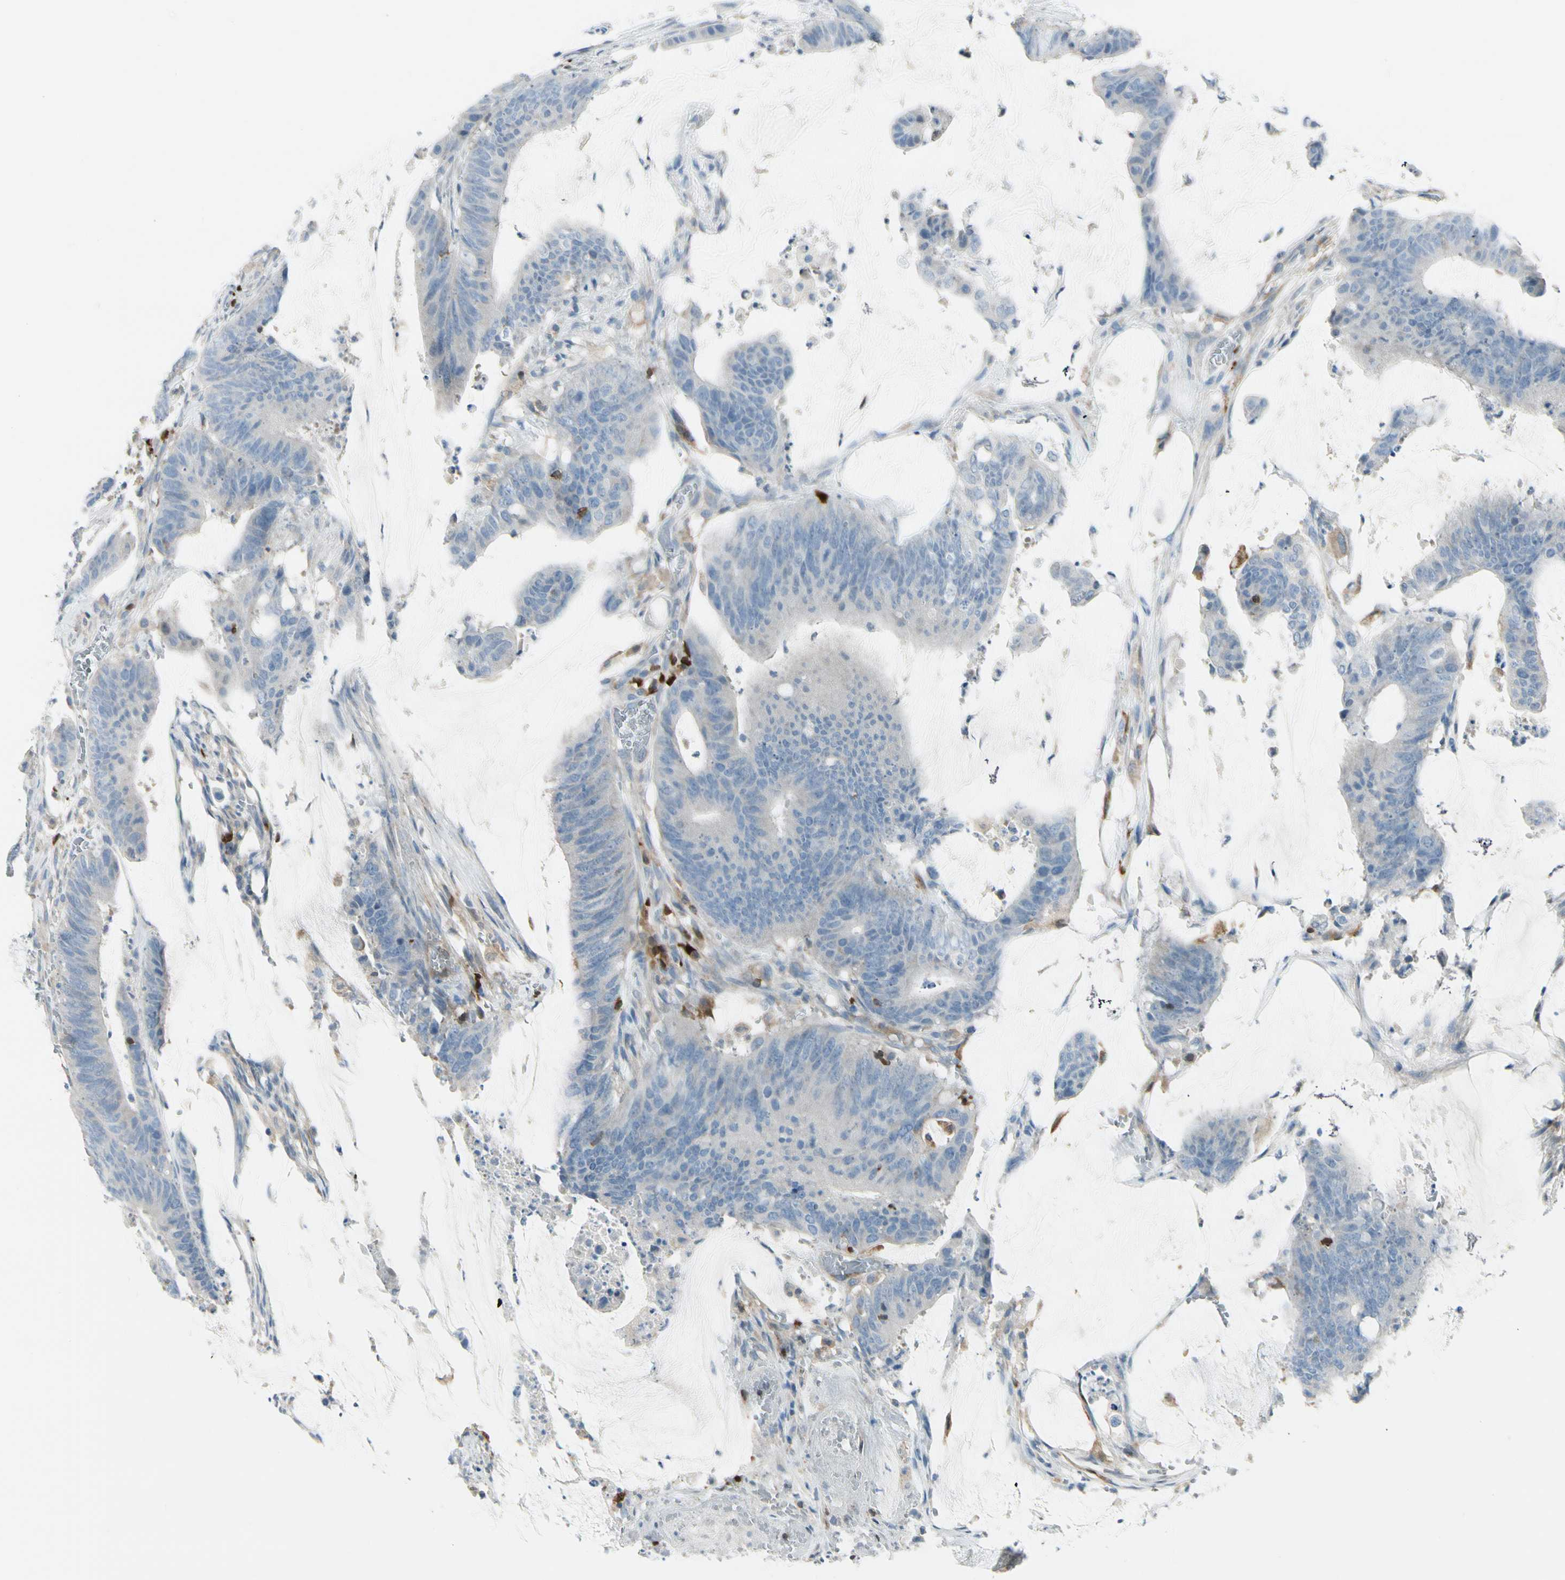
{"staining": {"intensity": "negative", "quantity": "none", "location": "none"}, "tissue": "colorectal cancer", "cell_type": "Tumor cells", "image_type": "cancer", "snomed": [{"axis": "morphology", "description": "Adenocarcinoma, NOS"}, {"axis": "topography", "description": "Rectum"}], "caption": "A photomicrograph of human colorectal cancer (adenocarcinoma) is negative for staining in tumor cells. The staining was performed using DAB (3,3'-diaminobenzidine) to visualize the protein expression in brown, while the nuclei were stained in blue with hematoxylin (Magnification: 20x).", "gene": "TRAF1", "patient": {"sex": "female", "age": 66}}